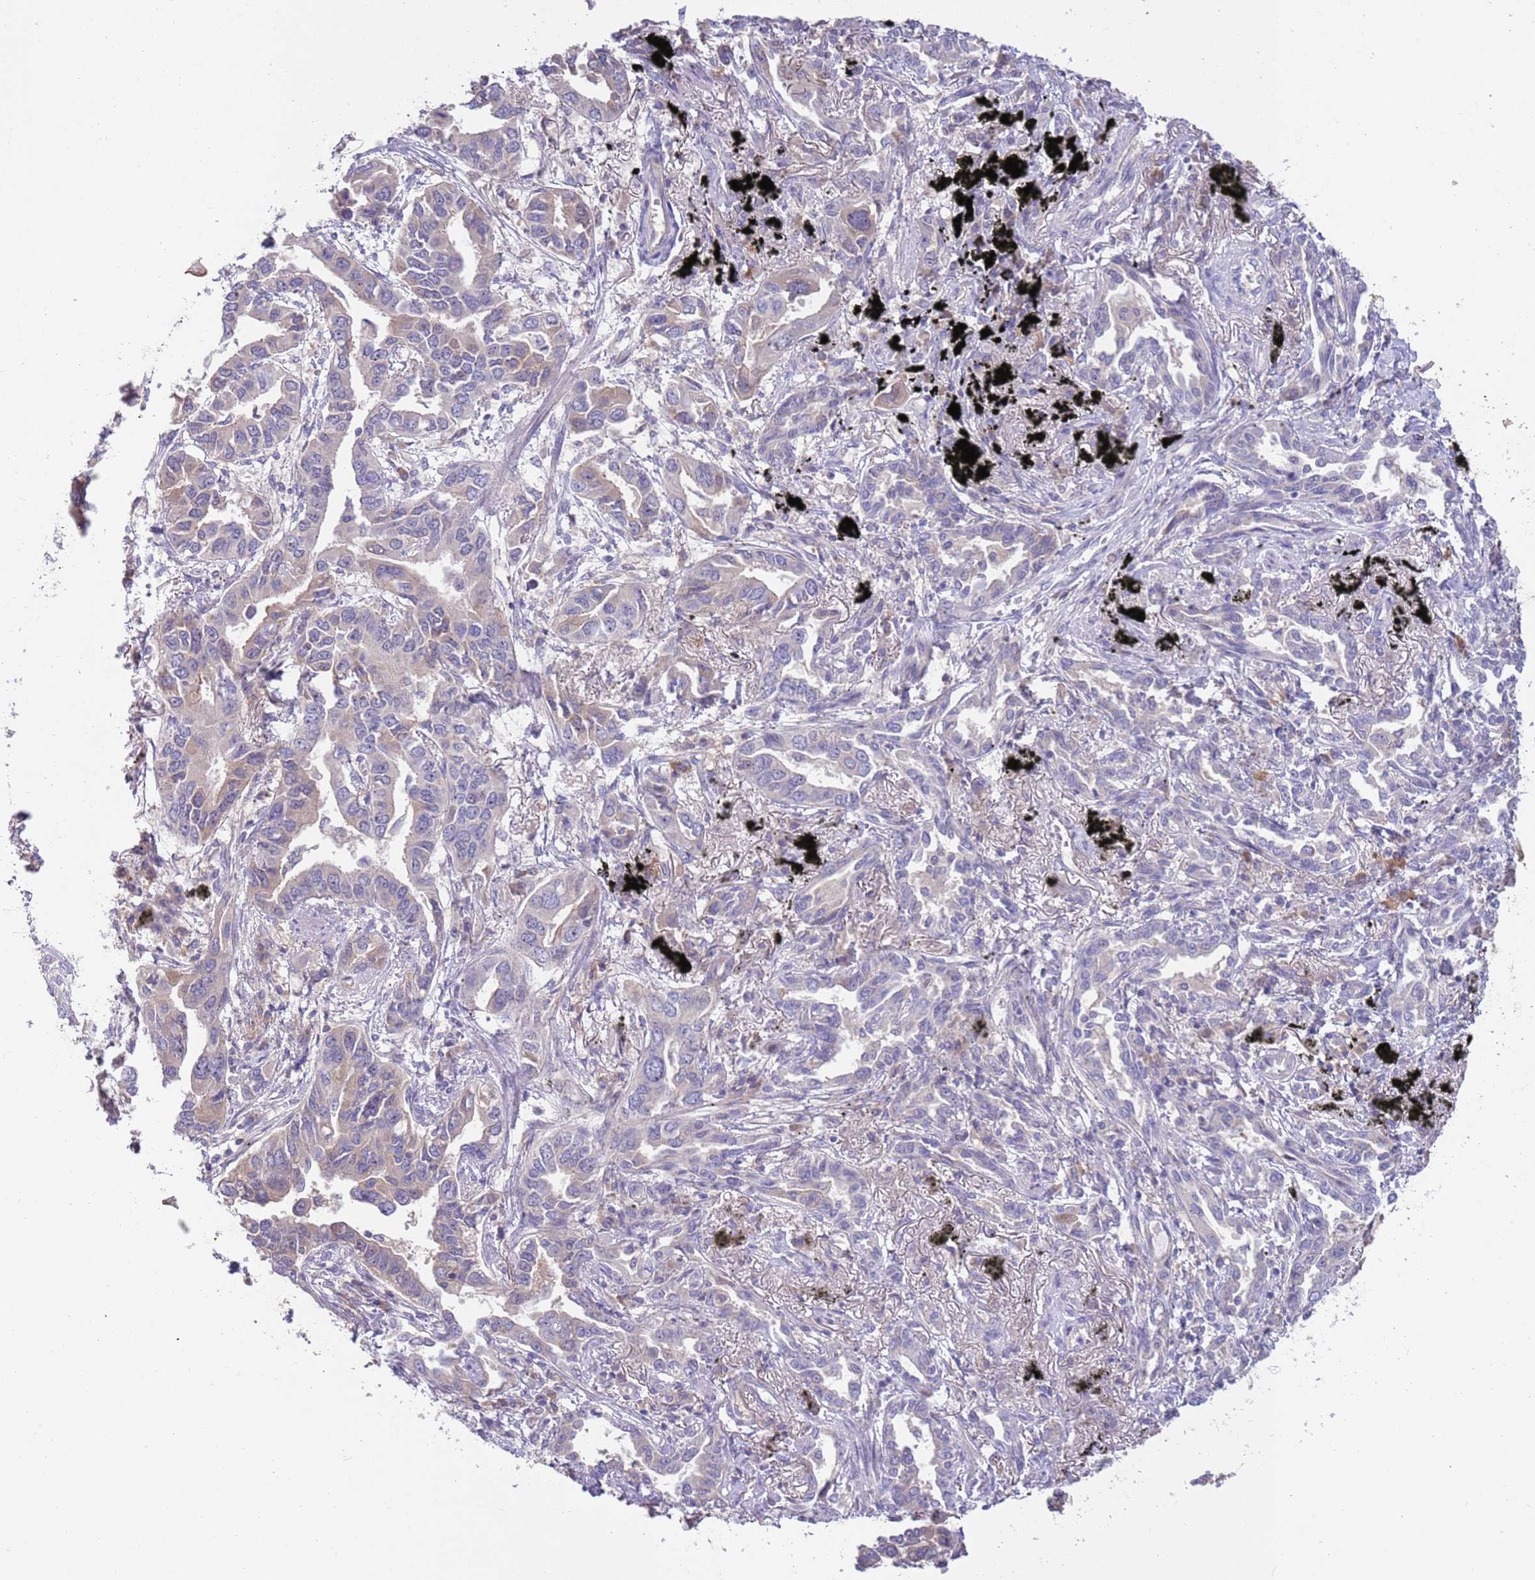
{"staining": {"intensity": "negative", "quantity": "none", "location": "none"}, "tissue": "lung cancer", "cell_type": "Tumor cells", "image_type": "cancer", "snomed": [{"axis": "morphology", "description": "Adenocarcinoma, NOS"}, {"axis": "topography", "description": "Lung"}], "caption": "Human lung adenocarcinoma stained for a protein using immunohistochemistry (IHC) demonstrates no positivity in tumor cells.", "gene": "CABYR", "patient": {"sex": "male", "age": 67}}